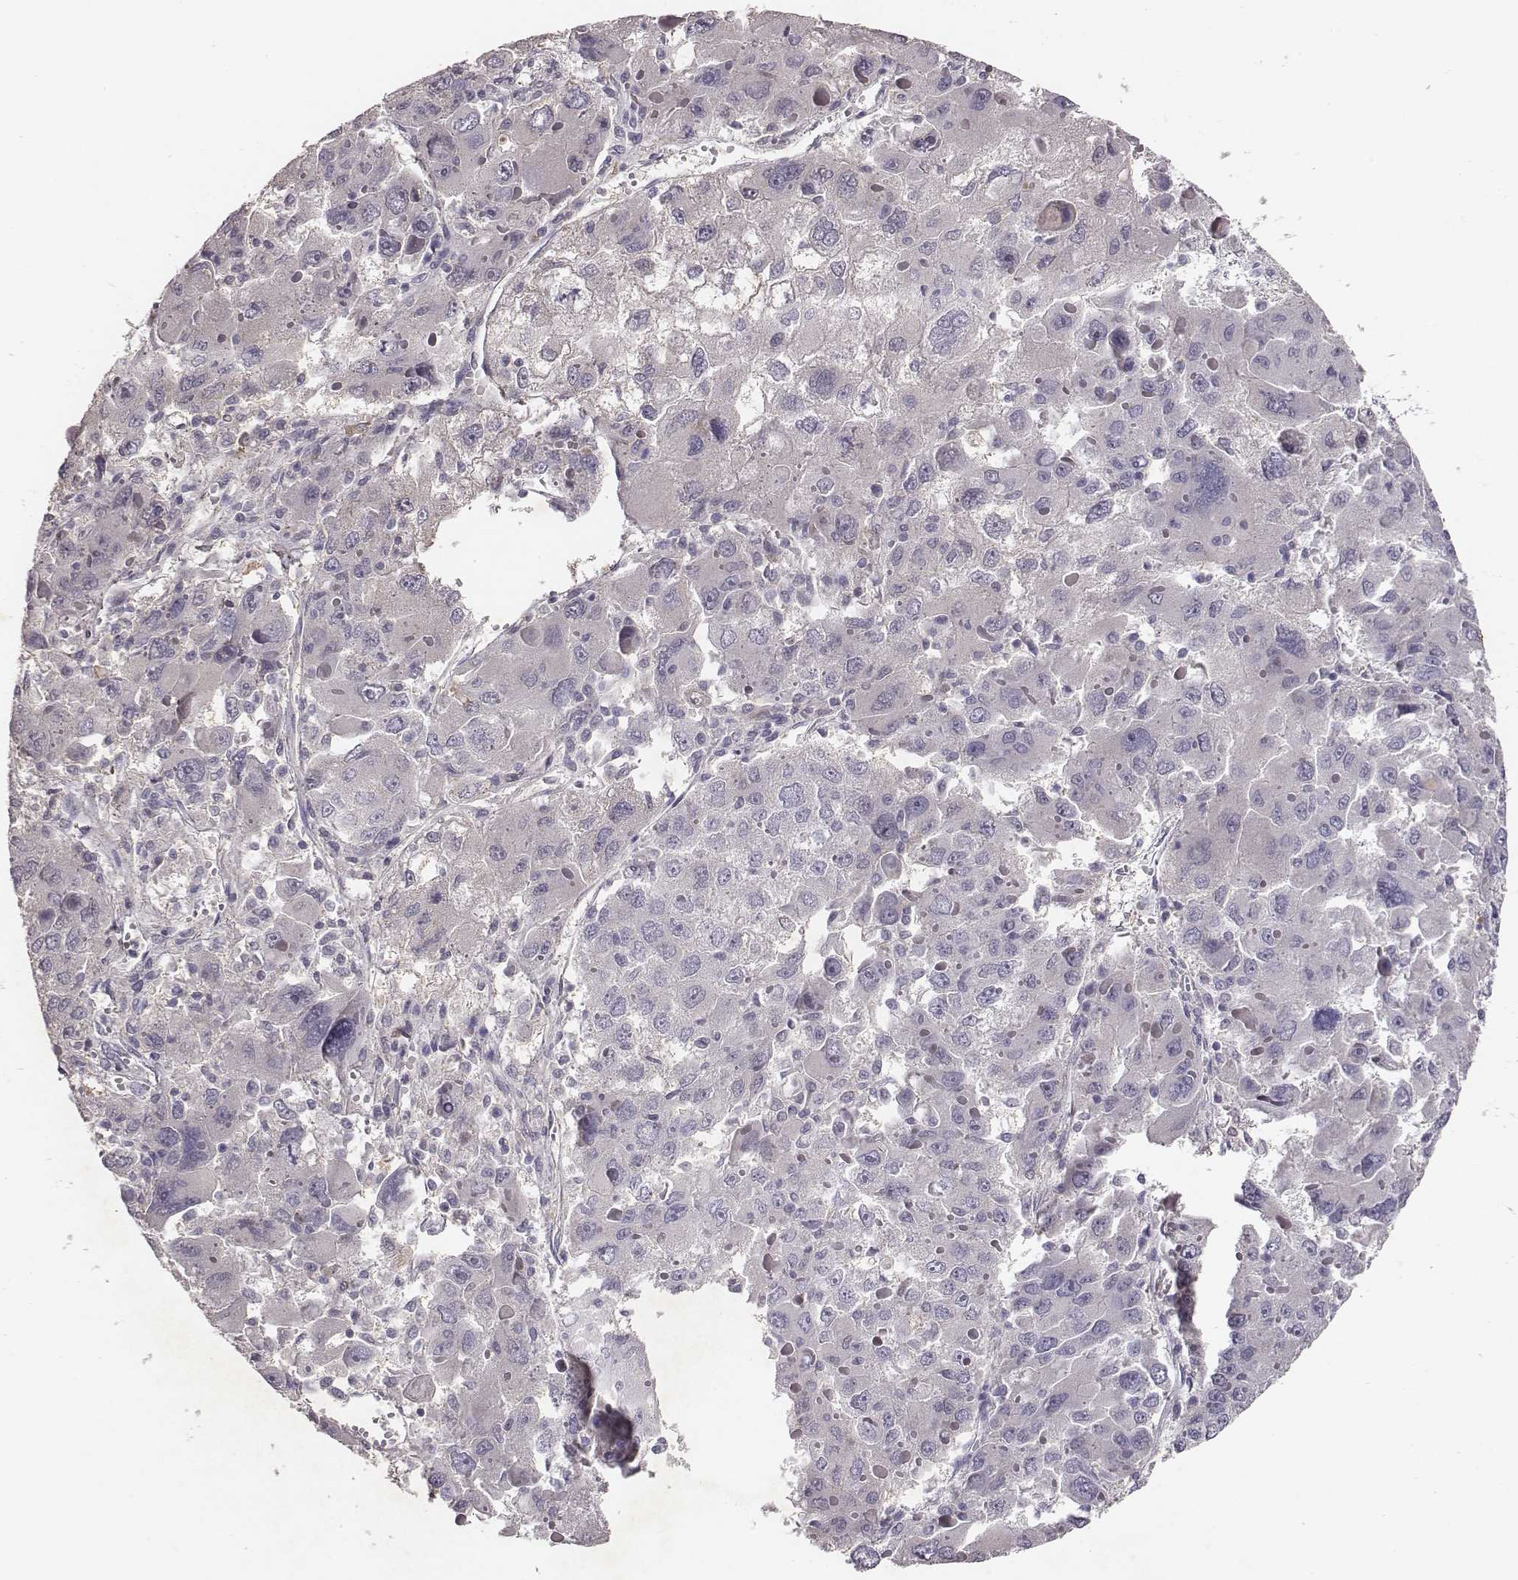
{"staining": {"intensity": "negative", "quantity": "none", "location": "none"}, "tissue": "liver cancer", "cell_type": "Tumor cells", "image_type": "cancer", "snomed": [{"axis": "morphology", "description": "Carcinoma, Hepatocellular, NOS"}, {"axis": "topography", "description": "Liver"}], "caption": "The immunohistochemistry (IHC) micrograph has no significant positivity in tumor cells of hepatocellular carcinoma (liver) tissue.", "gene": "SLC22A6", "patient": {"sex": "female", "age": 41}}